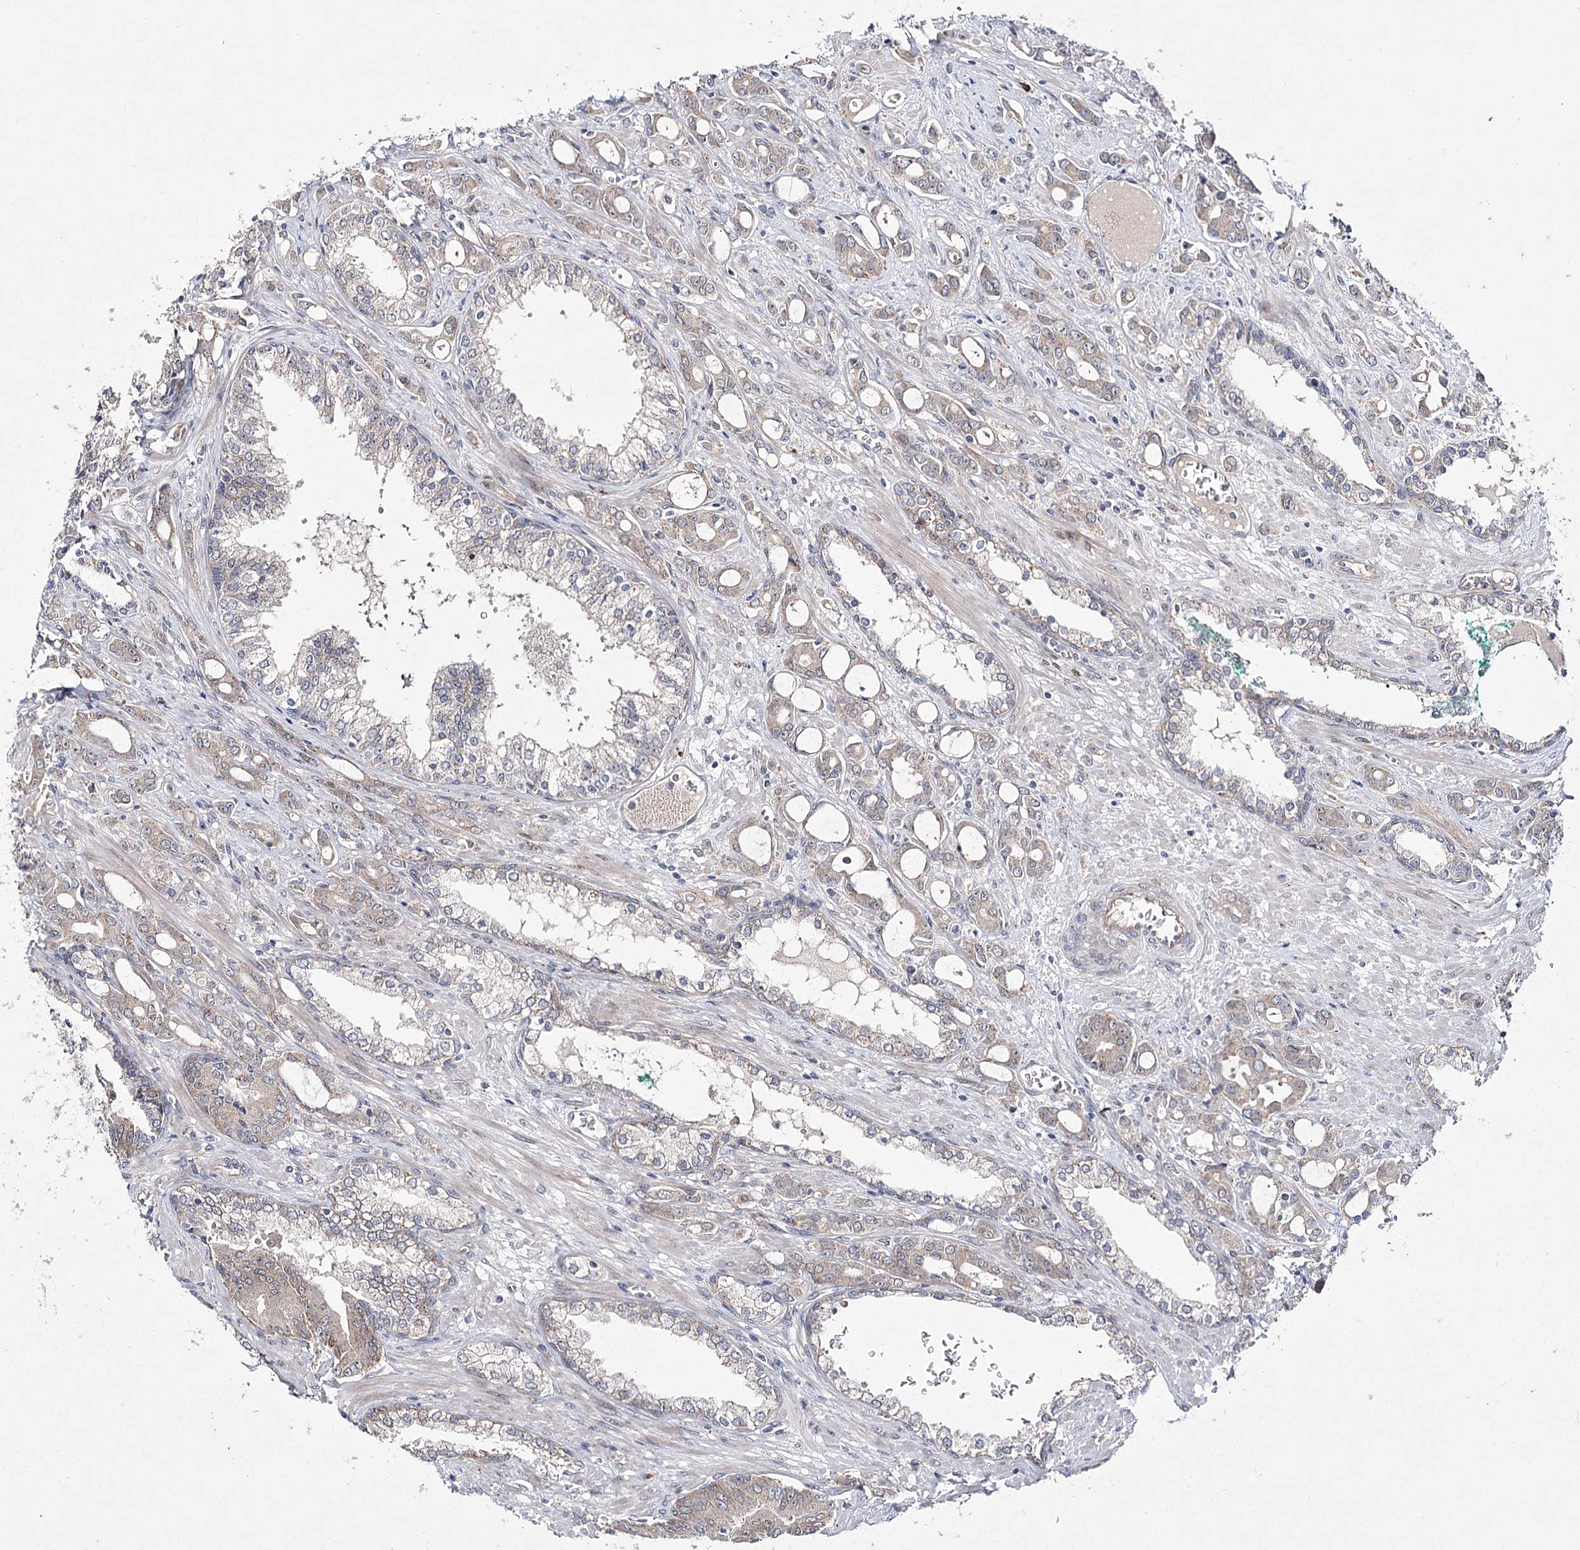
{"staining": {"intensity": "weak", "quantity": "<25%", "location": "cytoplasmic/membranous"}, "tissue": "prostate cancer", "cell_type": "Tumor cells", "image_type": "cancer", "snomed": [{"axis": "morphology", "description": "Adenocarcinoma, High grade"}, {"axis": "topography", "description": "Prostate"}], "caption": "Immunohistochemical staining of human prostate cancer displays no significant positivity in tumor cells.", "gene": "ARHGAP32", "patient": {"sex": "male", "age": 72}}